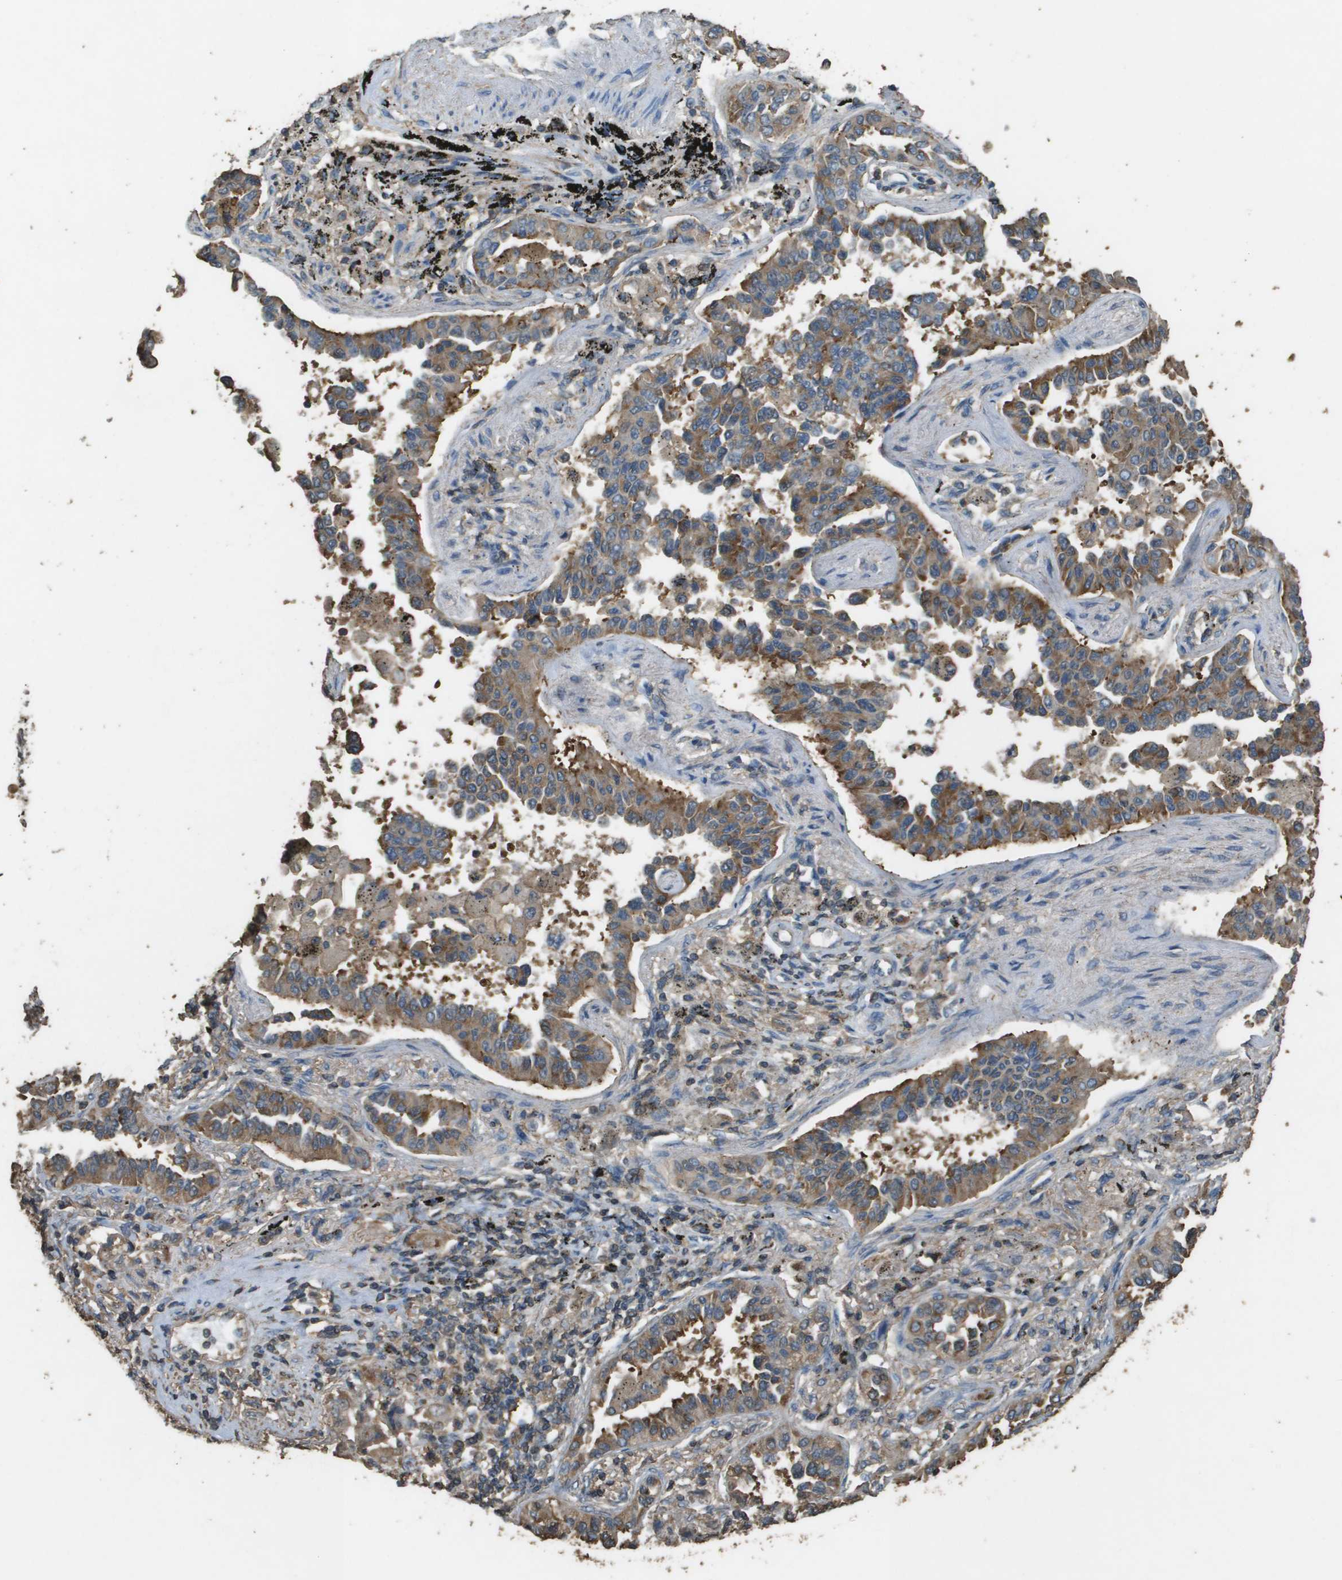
{"staining": {"intensity": "moderate", "quantity": ">75%", "location": "cytoplasmic/membranous"}, "tissue": "lung cancer", "cell_type": "Tumor cells", "image_type": "cancer", "snomed": [{"axis": "morphology", "description": "Normal tissue, NOS"}, {"axis": "morphology", "description": "Adenocarcinoma, NOS"}, {"axis": "topography", "description": "Lung"}], "caption": "Protein expression analysis of human lung cancer reveals moderate cytoplasmic/membranous staining in approximately >75% of tumor cells.", "gene": "MS4A7", "patient": {"sex": "male", "age": 59}}